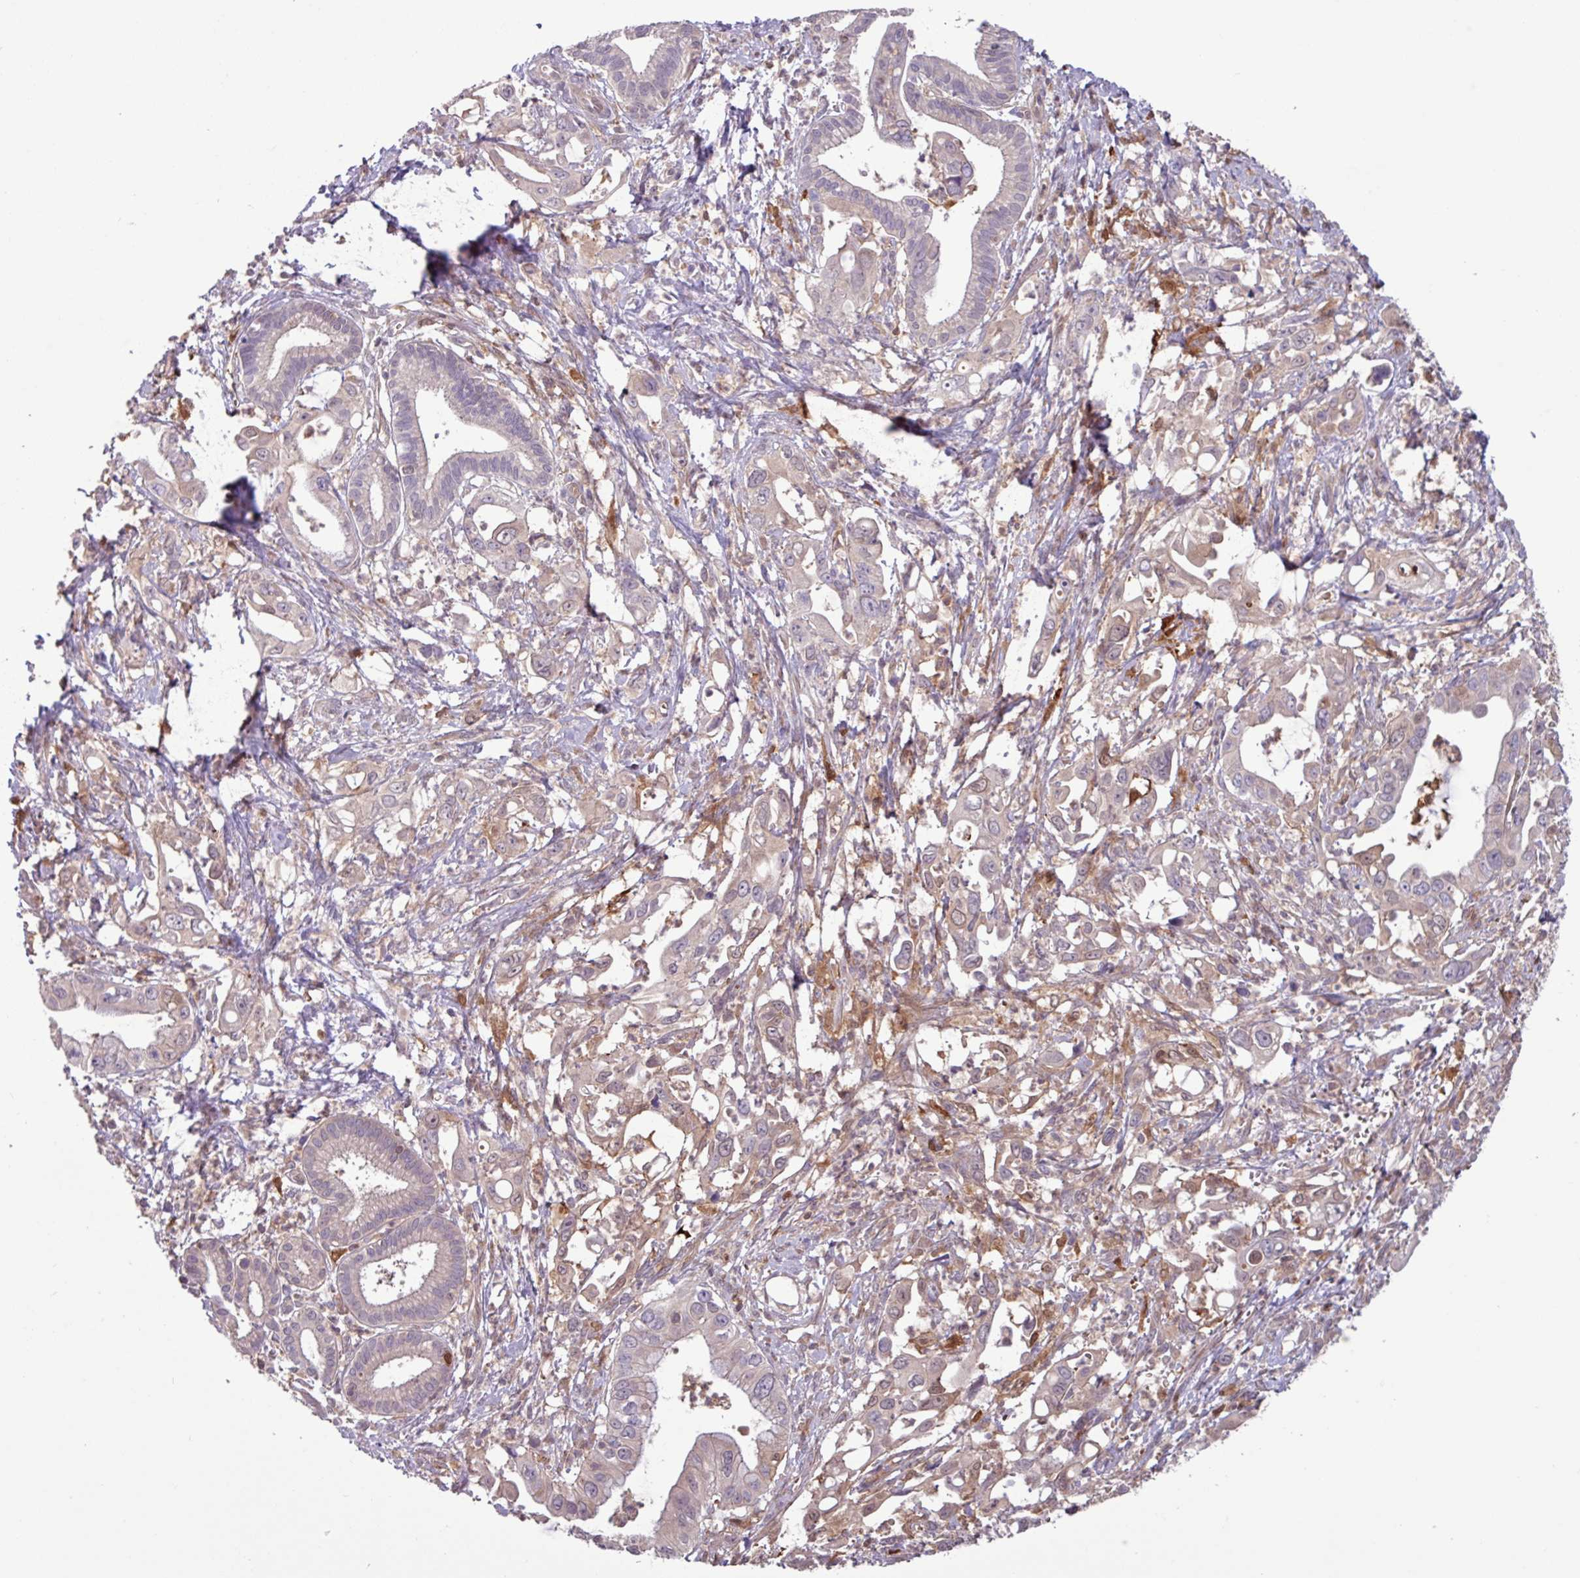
{"staining": {"intensity": "weak", "quantity": "25%-75%", "location": "cytoplasmic/membranous"}, "tissue": "pancreatic cancer", "cell_type": "Tumor cells", "image_type": "cancer", "snomed": [{"axis": "morphology", "description": "Adenocarcinoma, NOS"}, {"axis": "topography", "description": "Pancreas"}], "caption": "Protein staining reveals weak cytoplasmic/membranous expression in approximately 25%-75% of tumor cells in adenocarcinoma (pancreatic).", "gene": "SEC61G", "patient": {"sex": "male", "age": 61}}